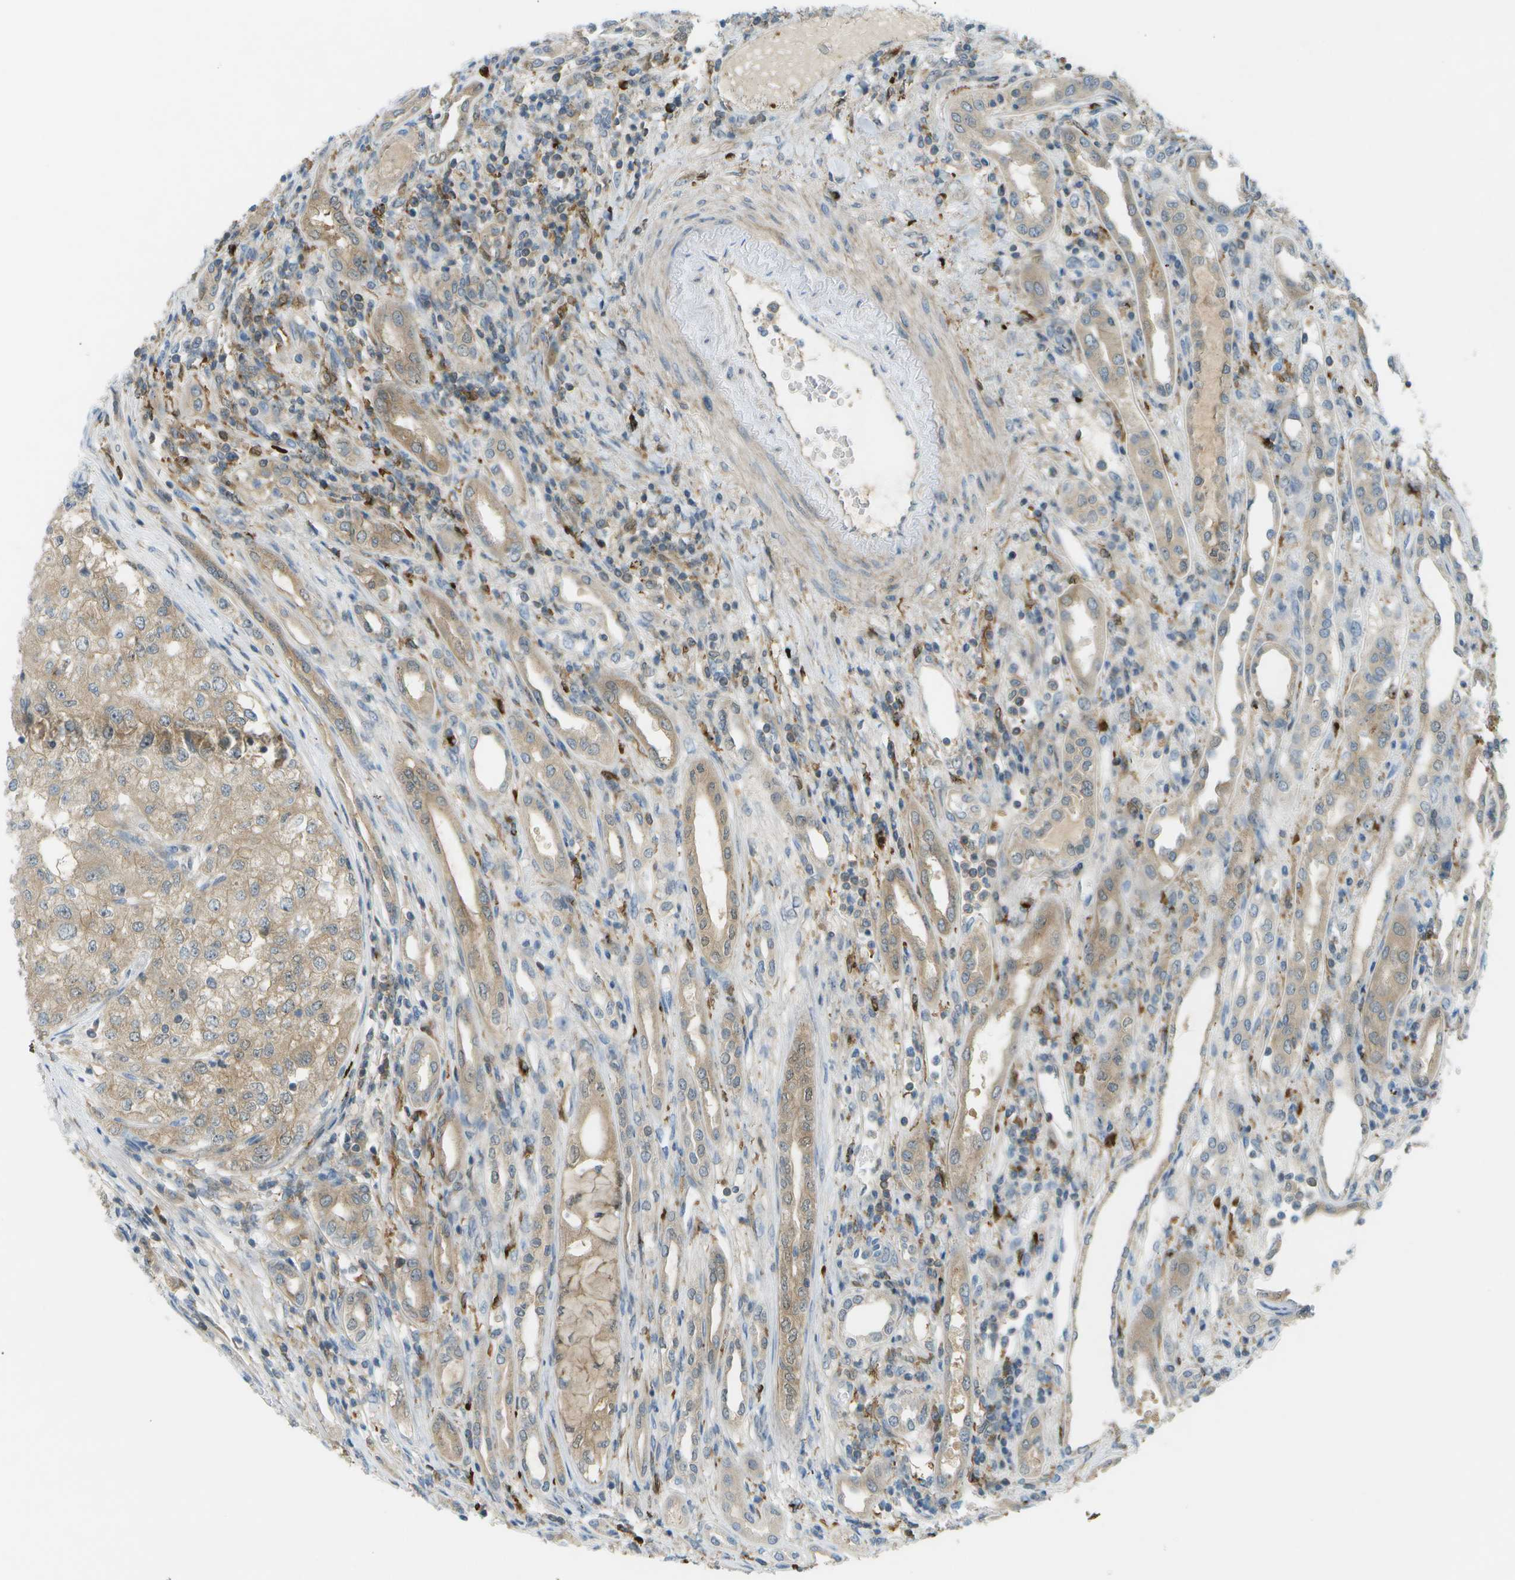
{"staining": {"intensity": "weak", "quantity": "25%-75%", "location": "cytoplasmic/membranous"}, "tissue": "renal cancer", "cell_type": "Tumor cells", "image_type": "cancer", "snomed": [{"axis": "morphology", "description": "Adenocarcinoma, NOS"}, {"axis": "topography", "description": "Kidney"}], "caption": "Tumor cells show low levels of weak cytoplasmic/membranous positivity in approximately 25%-75% of cells in human renal adenocarcinoma.", "gene": "CDH23", "patient": {"sex": "female", "age": 54}}